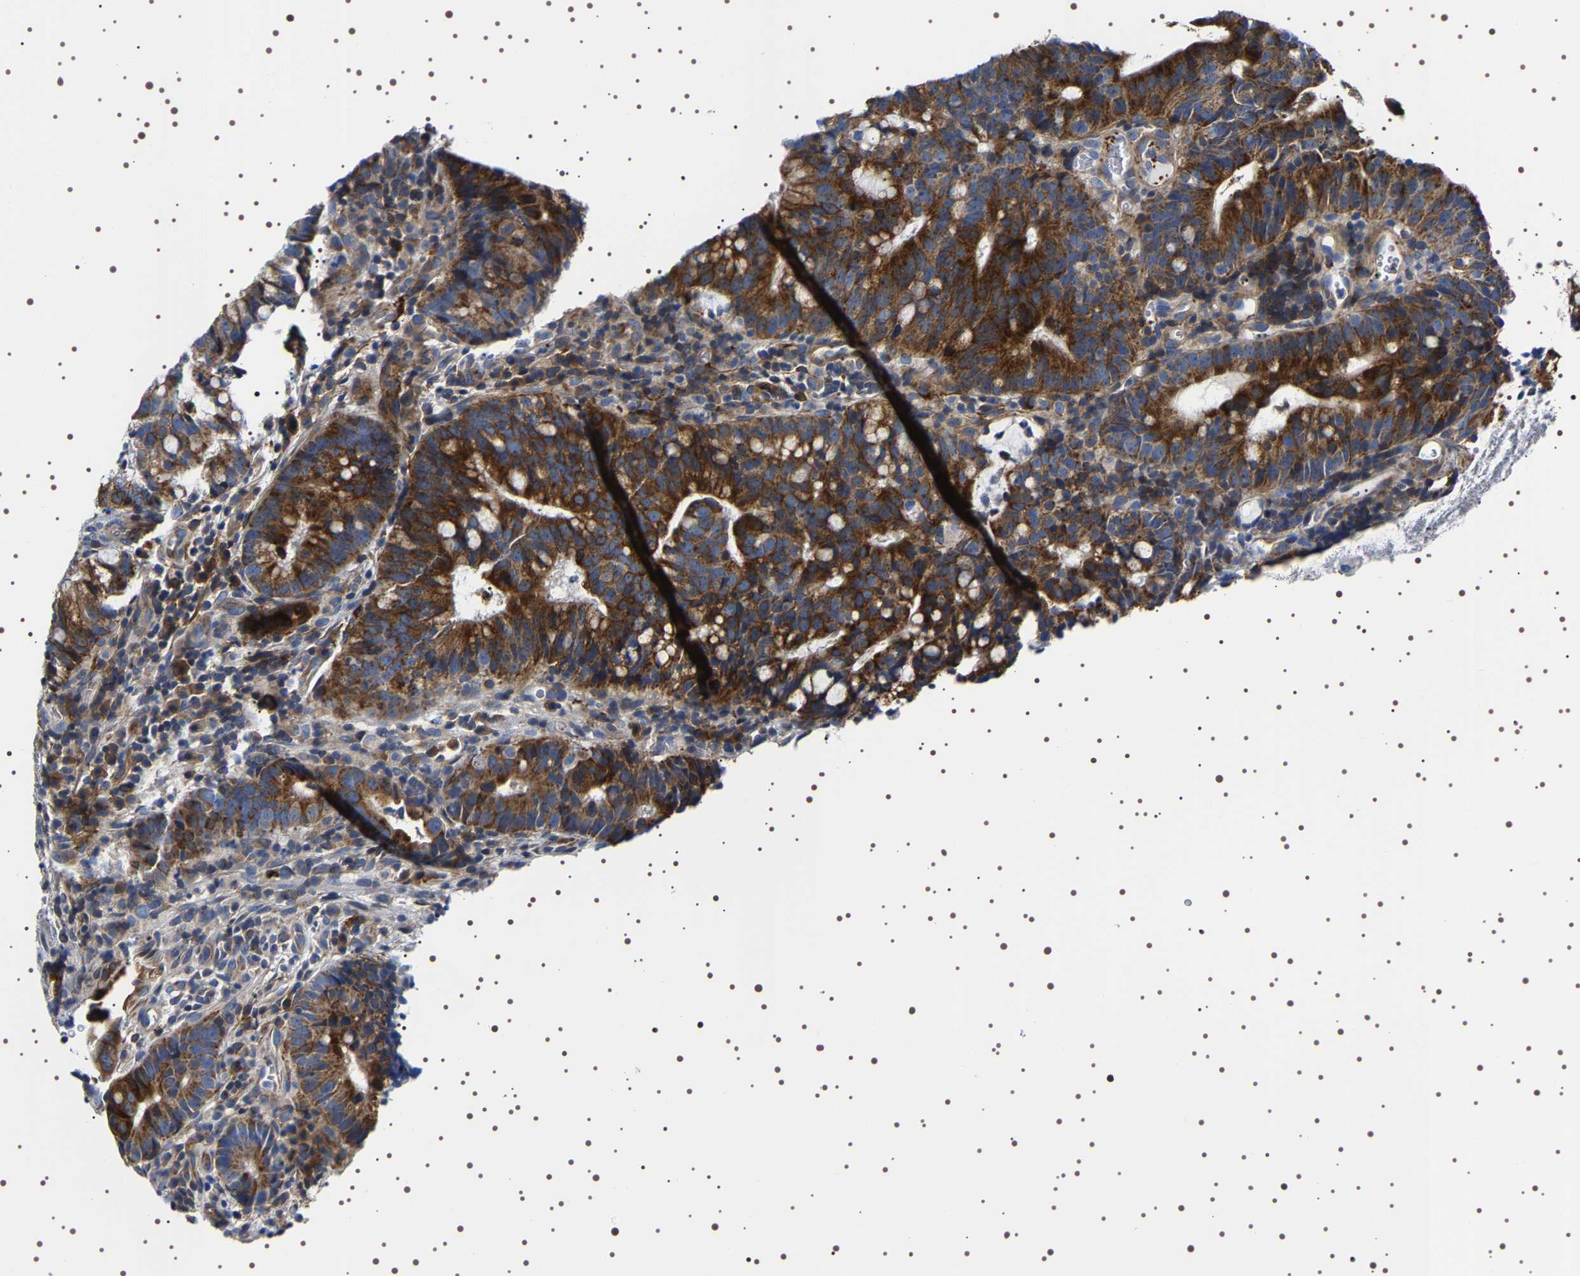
{"staining": {"intensity": "strong", "quantity": ">75%", "location": "cytoplasmic/membranous"}, "tissue": "colorectal cancer", "cell_type": "Tumor cells", "image_type": "cancer", "snomed": [{"axis": "morphology", "description": "Adenocarcinoma, NOS"}, {"axis": "topography", "description": "Colon"}], "caption": "There is high levels of strong cytoplasmic/membranous staining in tumor cells of colorectal cancer, as demonstrated by immunohistochemical staining (brown color).", "gene": "SQLE", "patient": {"sex": "female", "age": 66}}